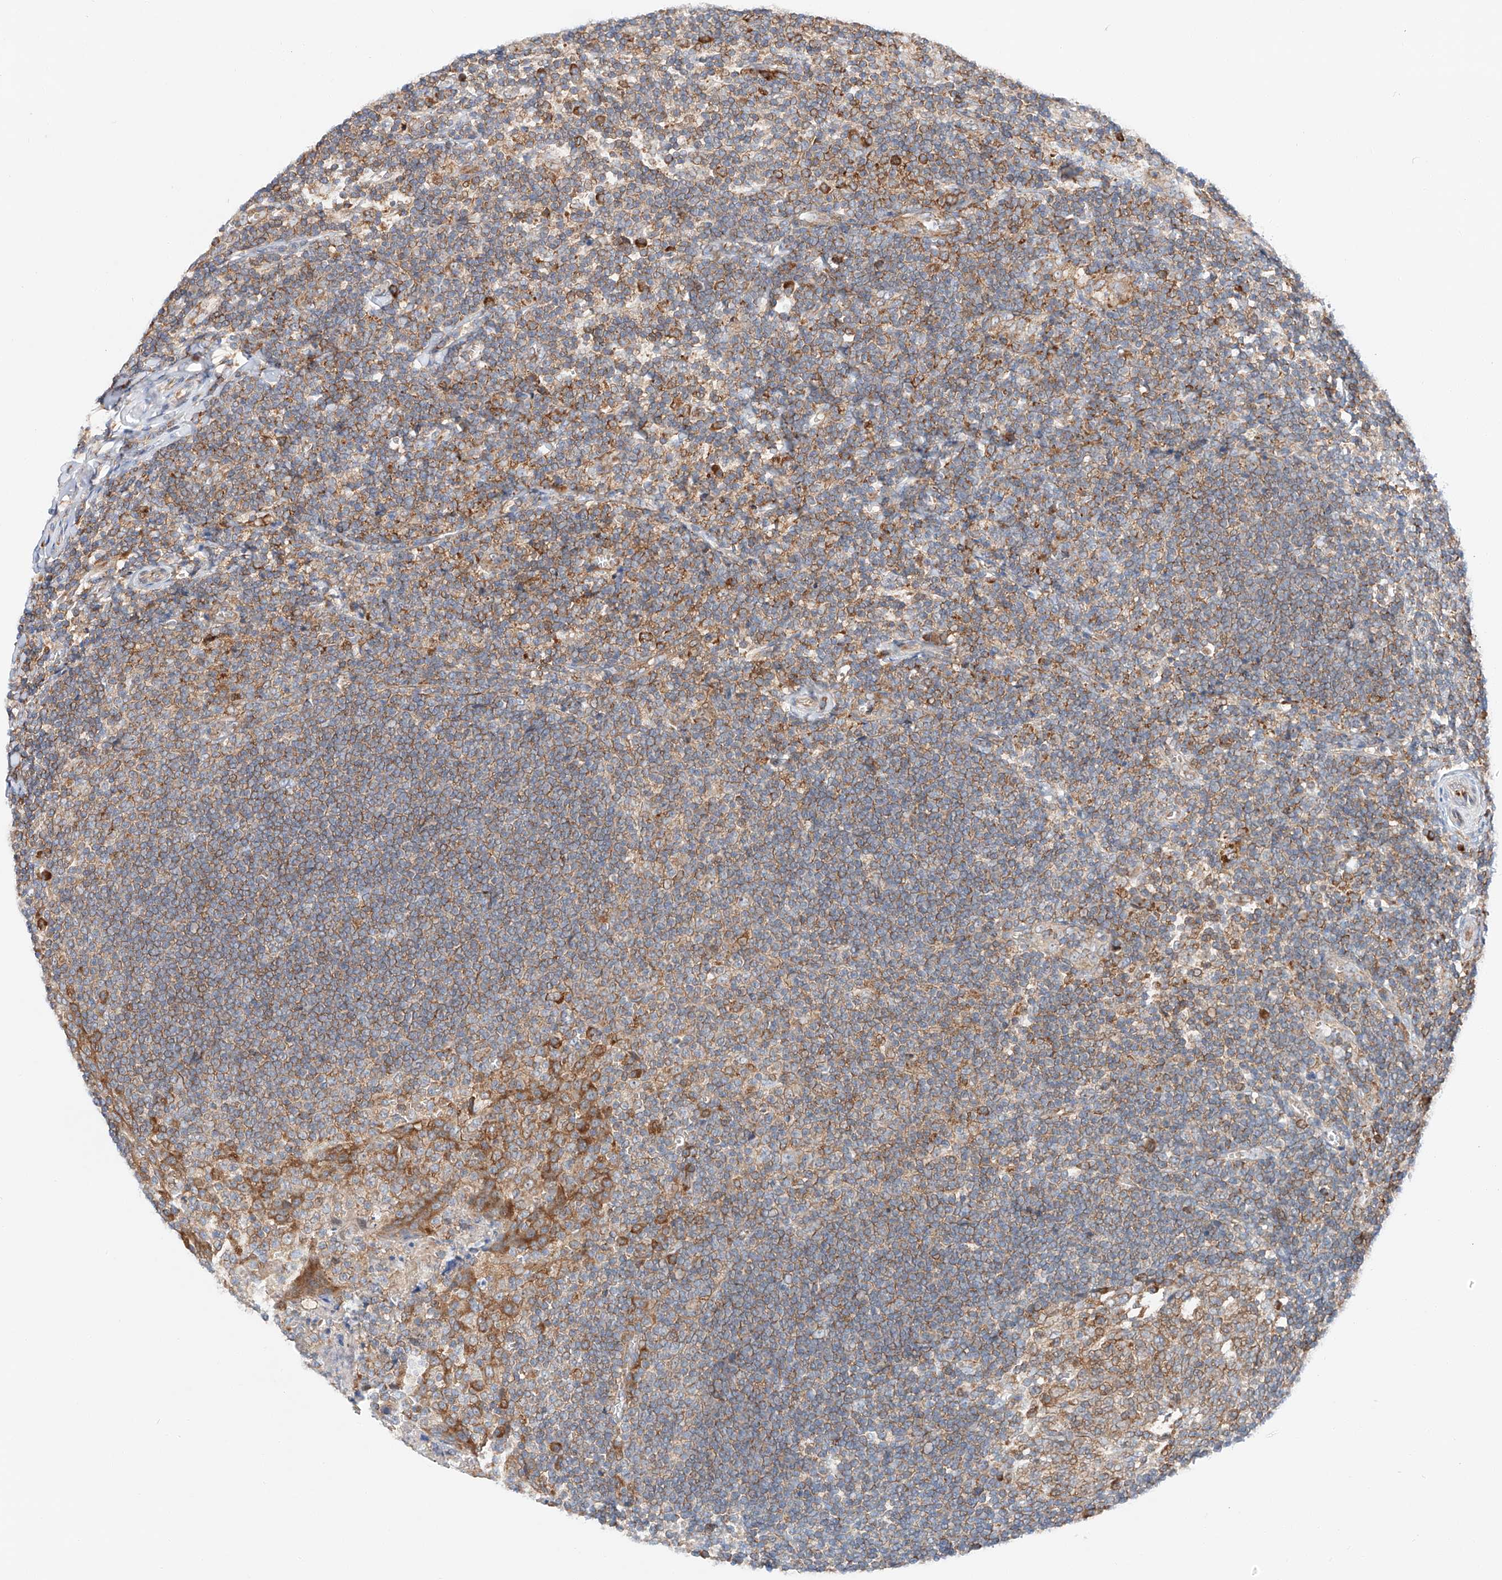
{"staining": {"intensity": "moderate", "quantity": "<25%", "location": "cytoplasmic/membranous"}, "tissue": "tonsil", "cell_type": "Germinal center cells", "image_type": "normal", "snomed": [{"axis": "morphology", "description": "Normal tissue, NOS"}, {"axis": "topography", "description": "Tonsil"}], "caption": "Immunohistochemistry (IHC) histopathology image of benign tonsil stained for a protein (brown), which reveals low levels of moderate cytoplasmic/membranous positivity in about <25% of germinal center cells.", "gene": "RUSC1", "patient": {"sex": "male", "age": 27}}